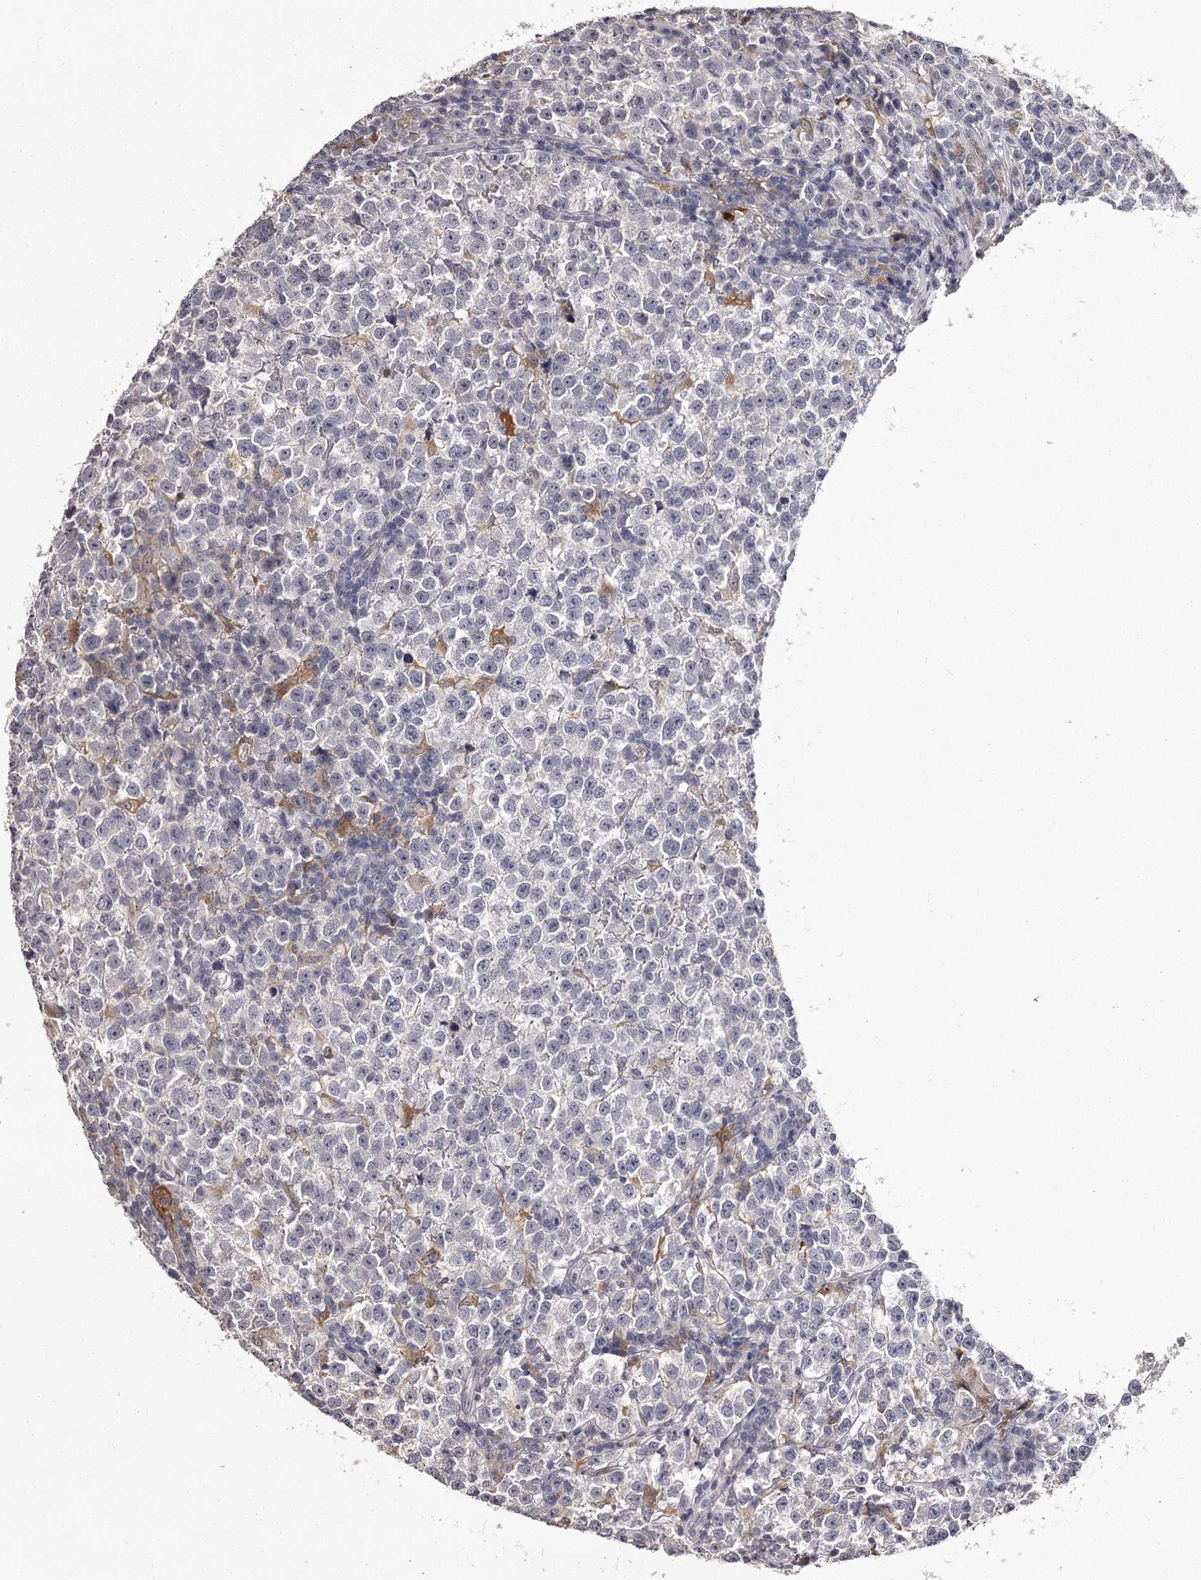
{"staining": {"intensity": "negative", "quantity": "none", "location": "none"}, "tissue": "testis cancer", "cell_type": "Tumor cells", "image_type": "cancer", "snomed": [{"axis": "morphology", "description": "Normal tissue, NOS"}, {"axis": "morphology", "description": "Seminoma, NOS"}, {"axis": "topography", "description": "Testis"}], "caption": "Immunohistochemistry (IHC) of human seminoma (testis) demonstrates no staining in tumor cells. The staining was performed using DAB (3,3'-diaminobenzidine) to visualize the protein expression in brown, while the nuclei were stained in blue with hematoxylin (Magnification: 20x).", "gene": "SLC32A1", "patient": {"sex": "male", "age": 43}}